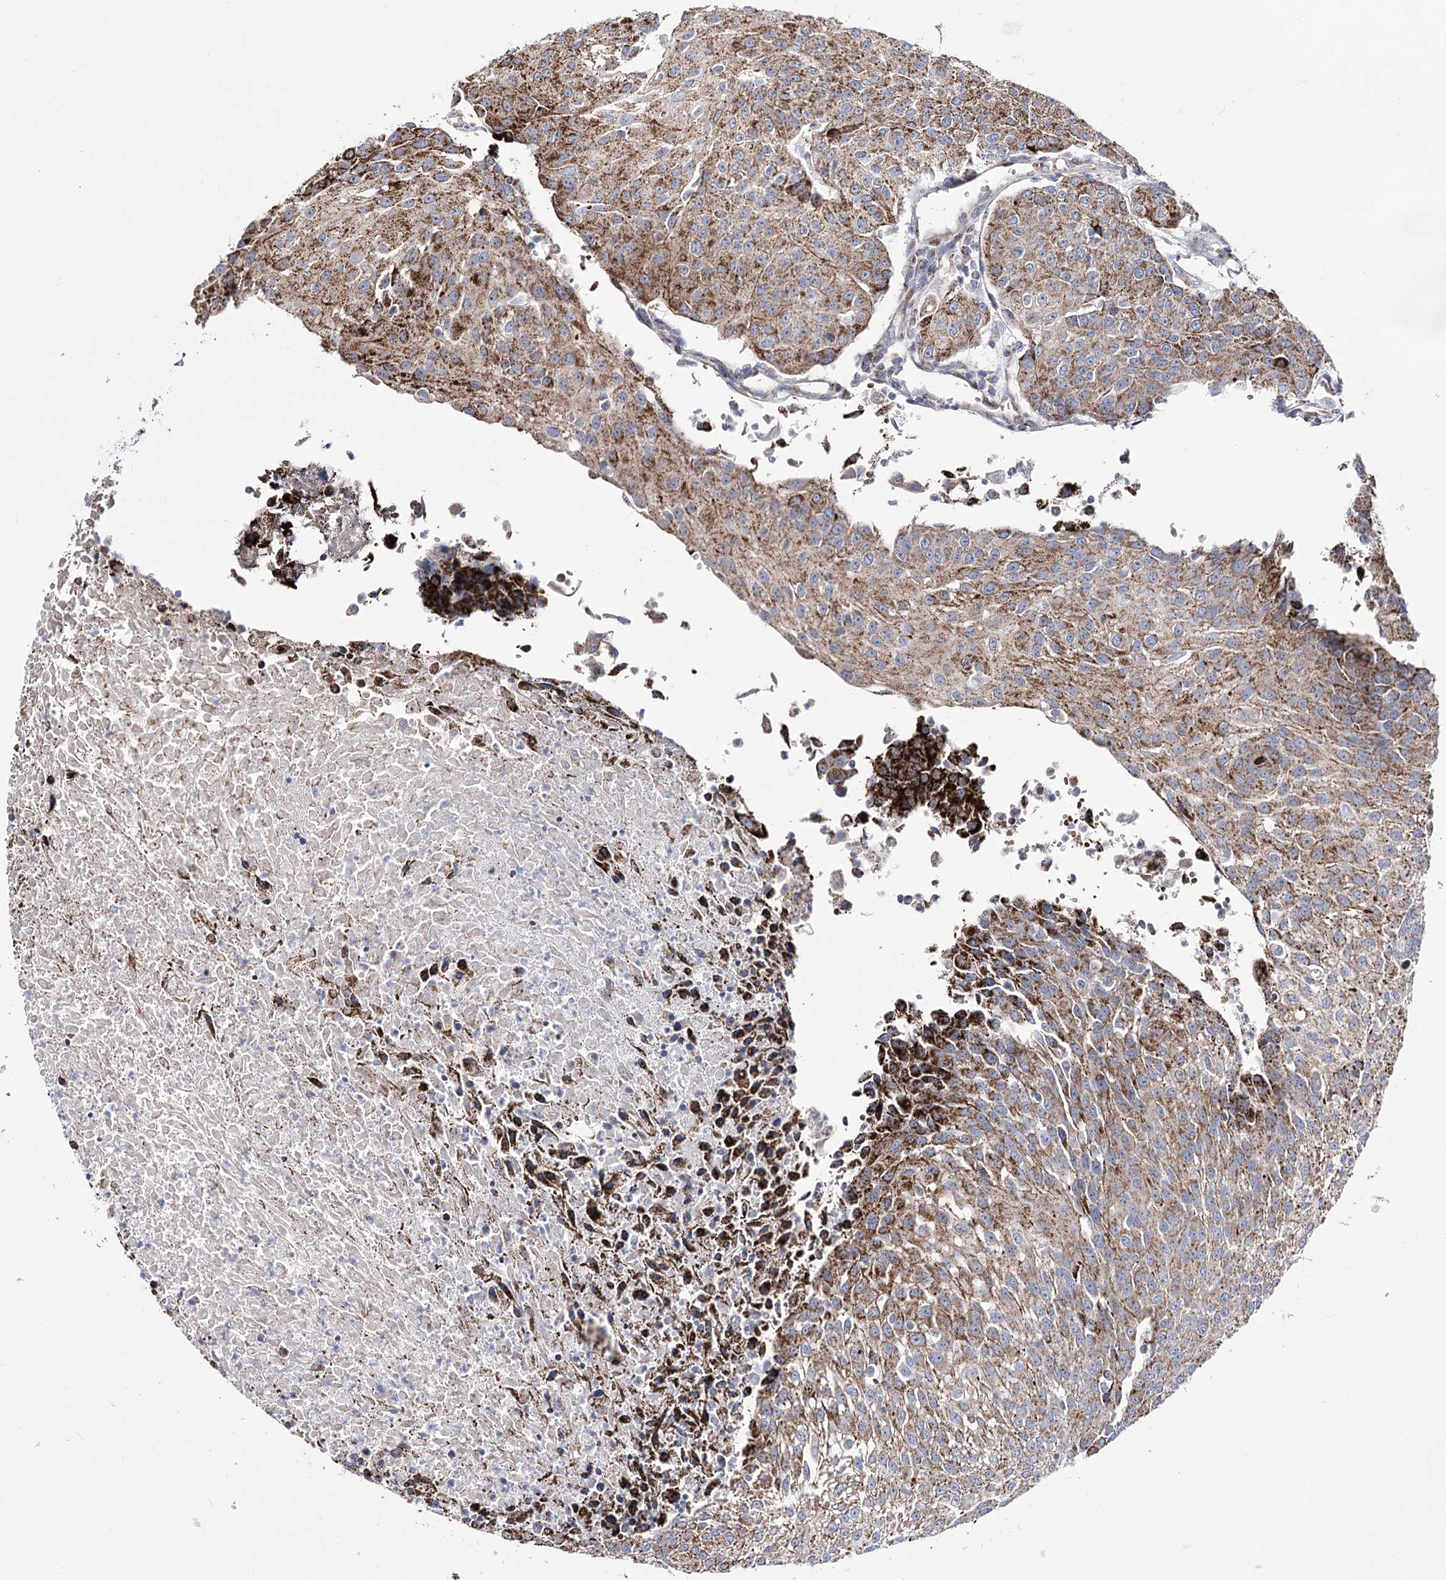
{"staining": {"intensity": "moderate", "quantity": ">75%", "location": "cytoplasmic/membranous"}, "tissue": "urothelial cancer", "cell_type": "Tumor cells", "image_type": "cancer", "snomed": [{"axis": "morphology", "description": "Urothelial carcinoma, High grade"}, {"axis": "topography", "description": "Urinary bladder"}], "caption": "Human urothelial cancer stained with a protein marker exhibits moderate staining in tumor cells.", "gene": "OSBPL5", "patient": {"sex": "female", "age": 85}}